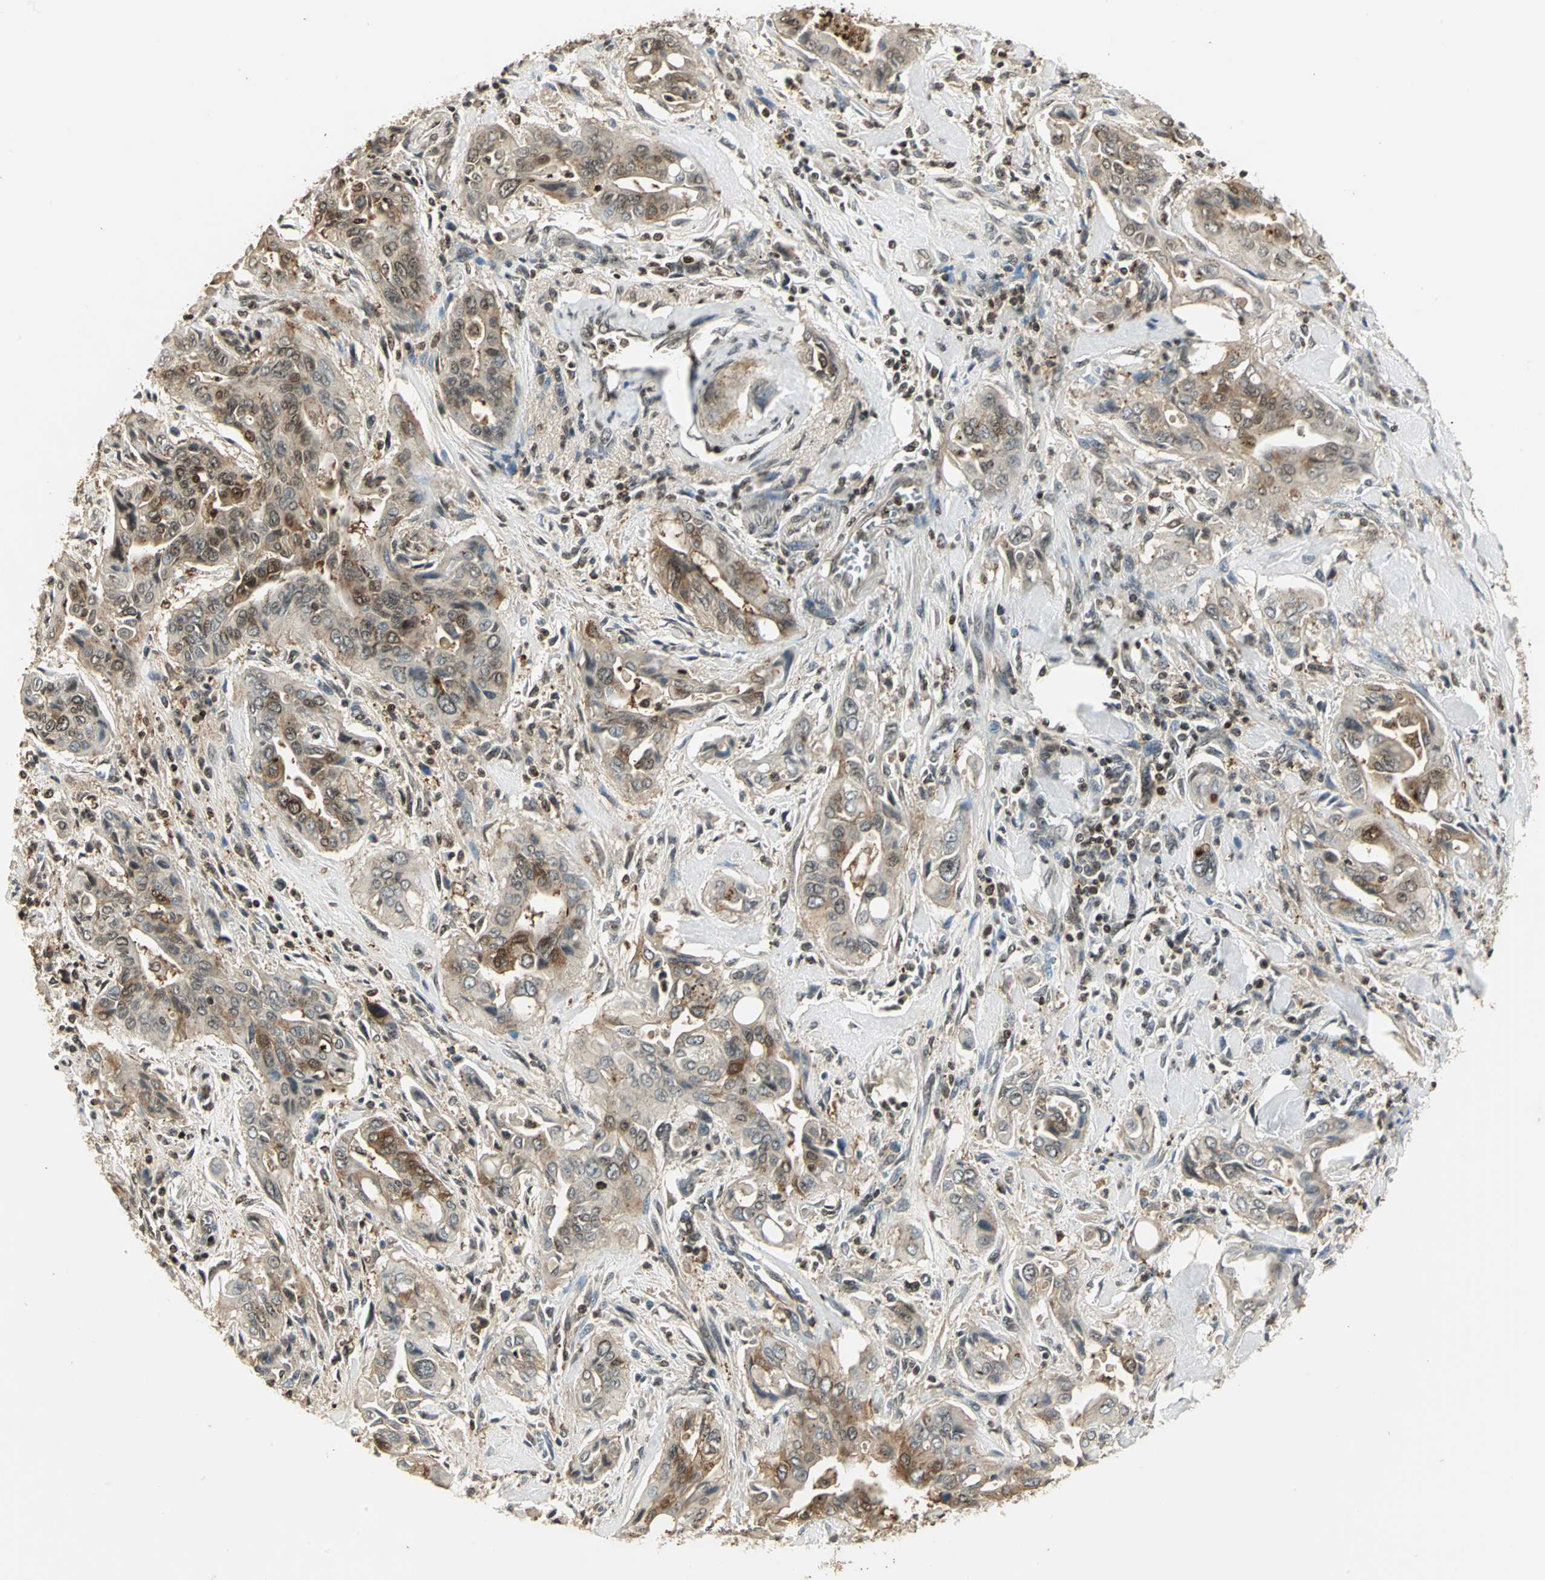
{"staining": {"intensity": "strong", "quantity": ">75%", "location": "cytoplasmic/membranous,nuclear"}, "tissue": "pancreatic cancer", "cell_type": "Tumor cells", "image_type": "cancer", "snomed": [{"axis": "morphology", "description": "Adenocarcinoma, NOS"}, {"axis": "topography", "description": "Pancreas"}], "caption": "The image exhibits staining of adenocarcinoma (pancreatic), revealing strong cytoplasmic/membranous and nuclear protein expression (brown color) within tumor cells.", "gene": "LGALS3", "patient": {"sex": "male", "age": 77}}